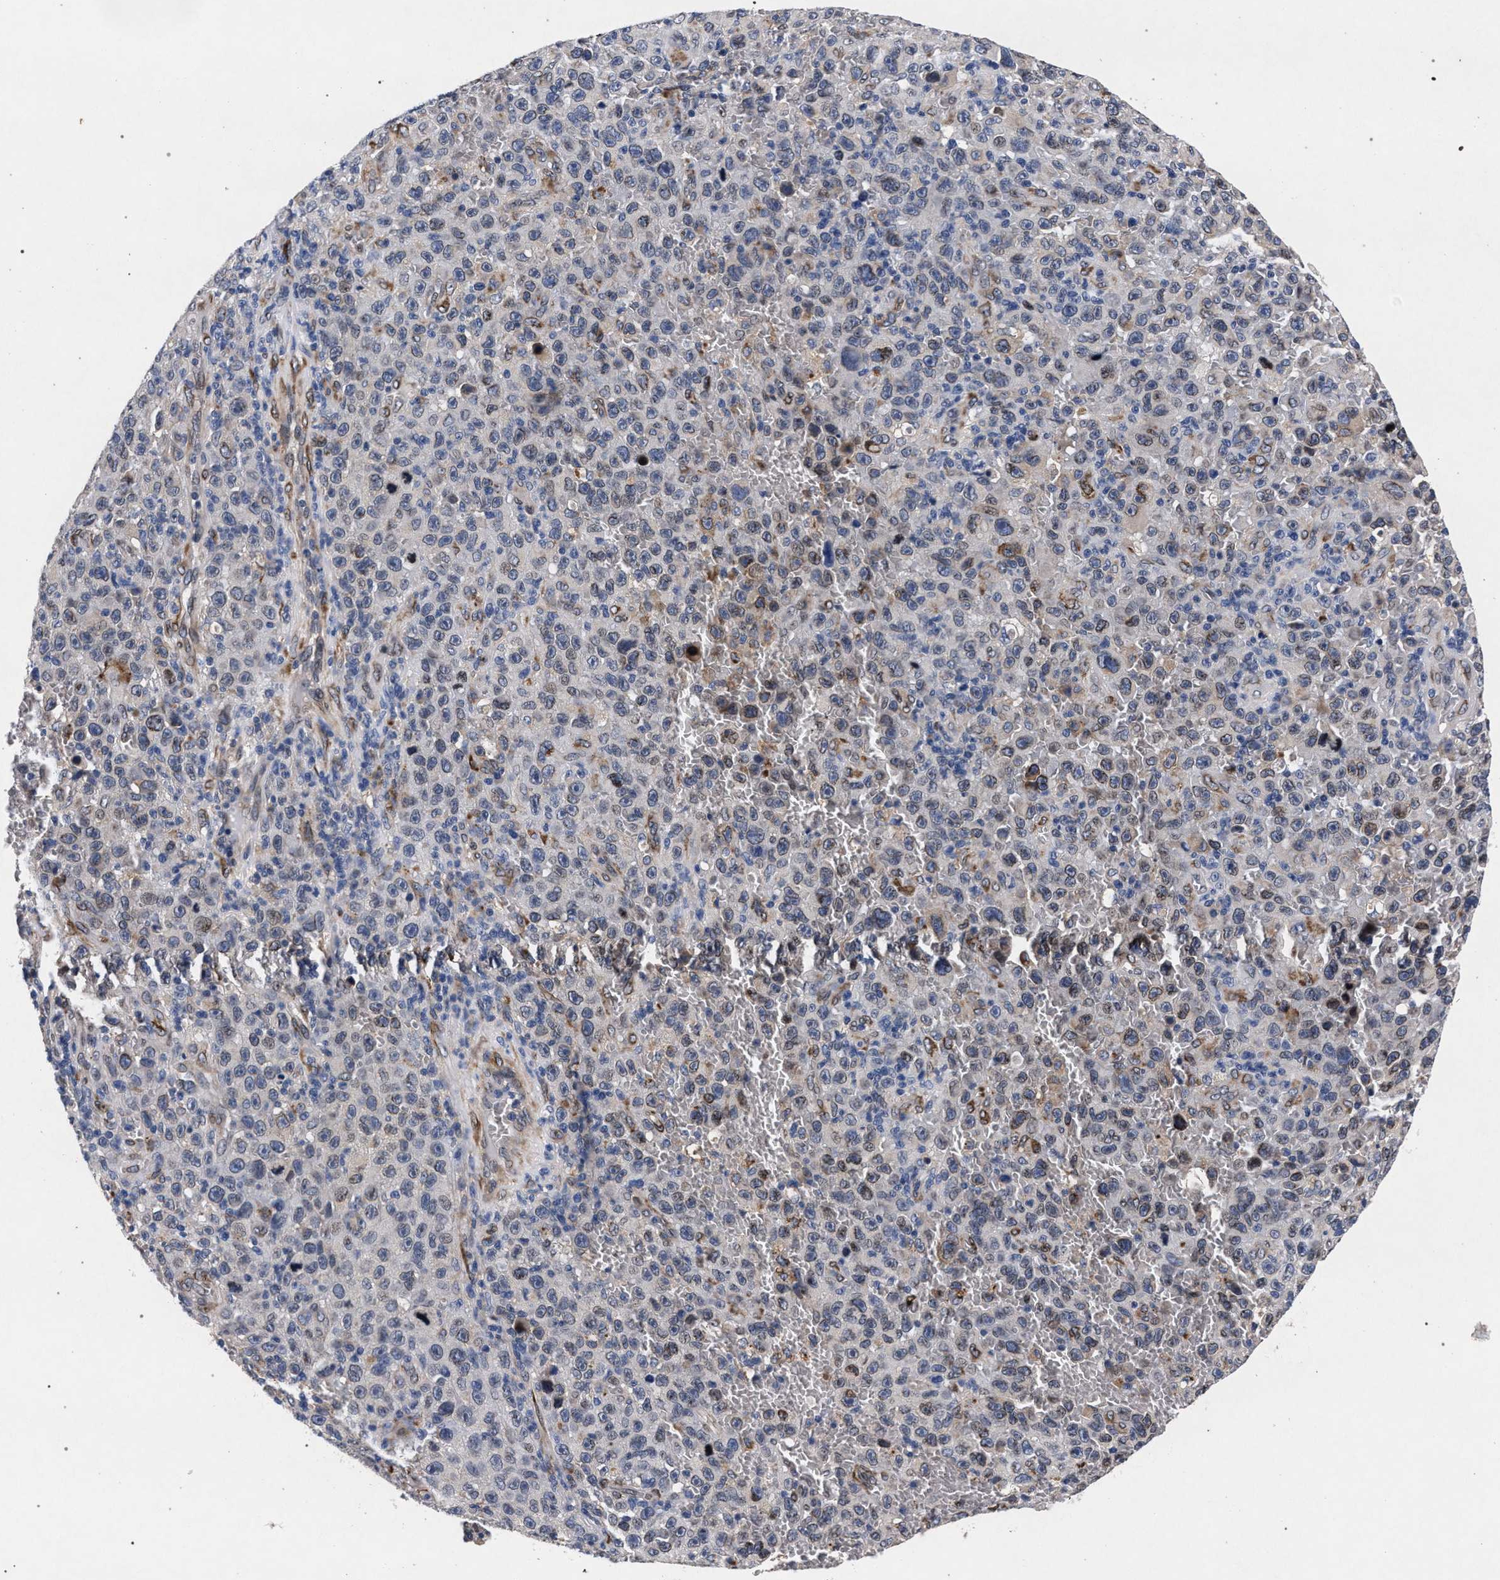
{"staining": {"intensity": "weak", "quantity": "<25%", "location": "cytoplasmic/membranous"}, "tissue": "melanoma", "cell_type": "Tumor cells", "image_type": "cancer", "snomed": [{"axis": "morphology", "description": "Malignant melanoma, NOS"}, {"axis": "topography", "description": "Skin"}], "caption": "Immunohistochemical staining of malignant melanoma displays no significant staining in tumor cells.", "gene": "NEK7", "patient": {"sex": "female", "age": 82}}